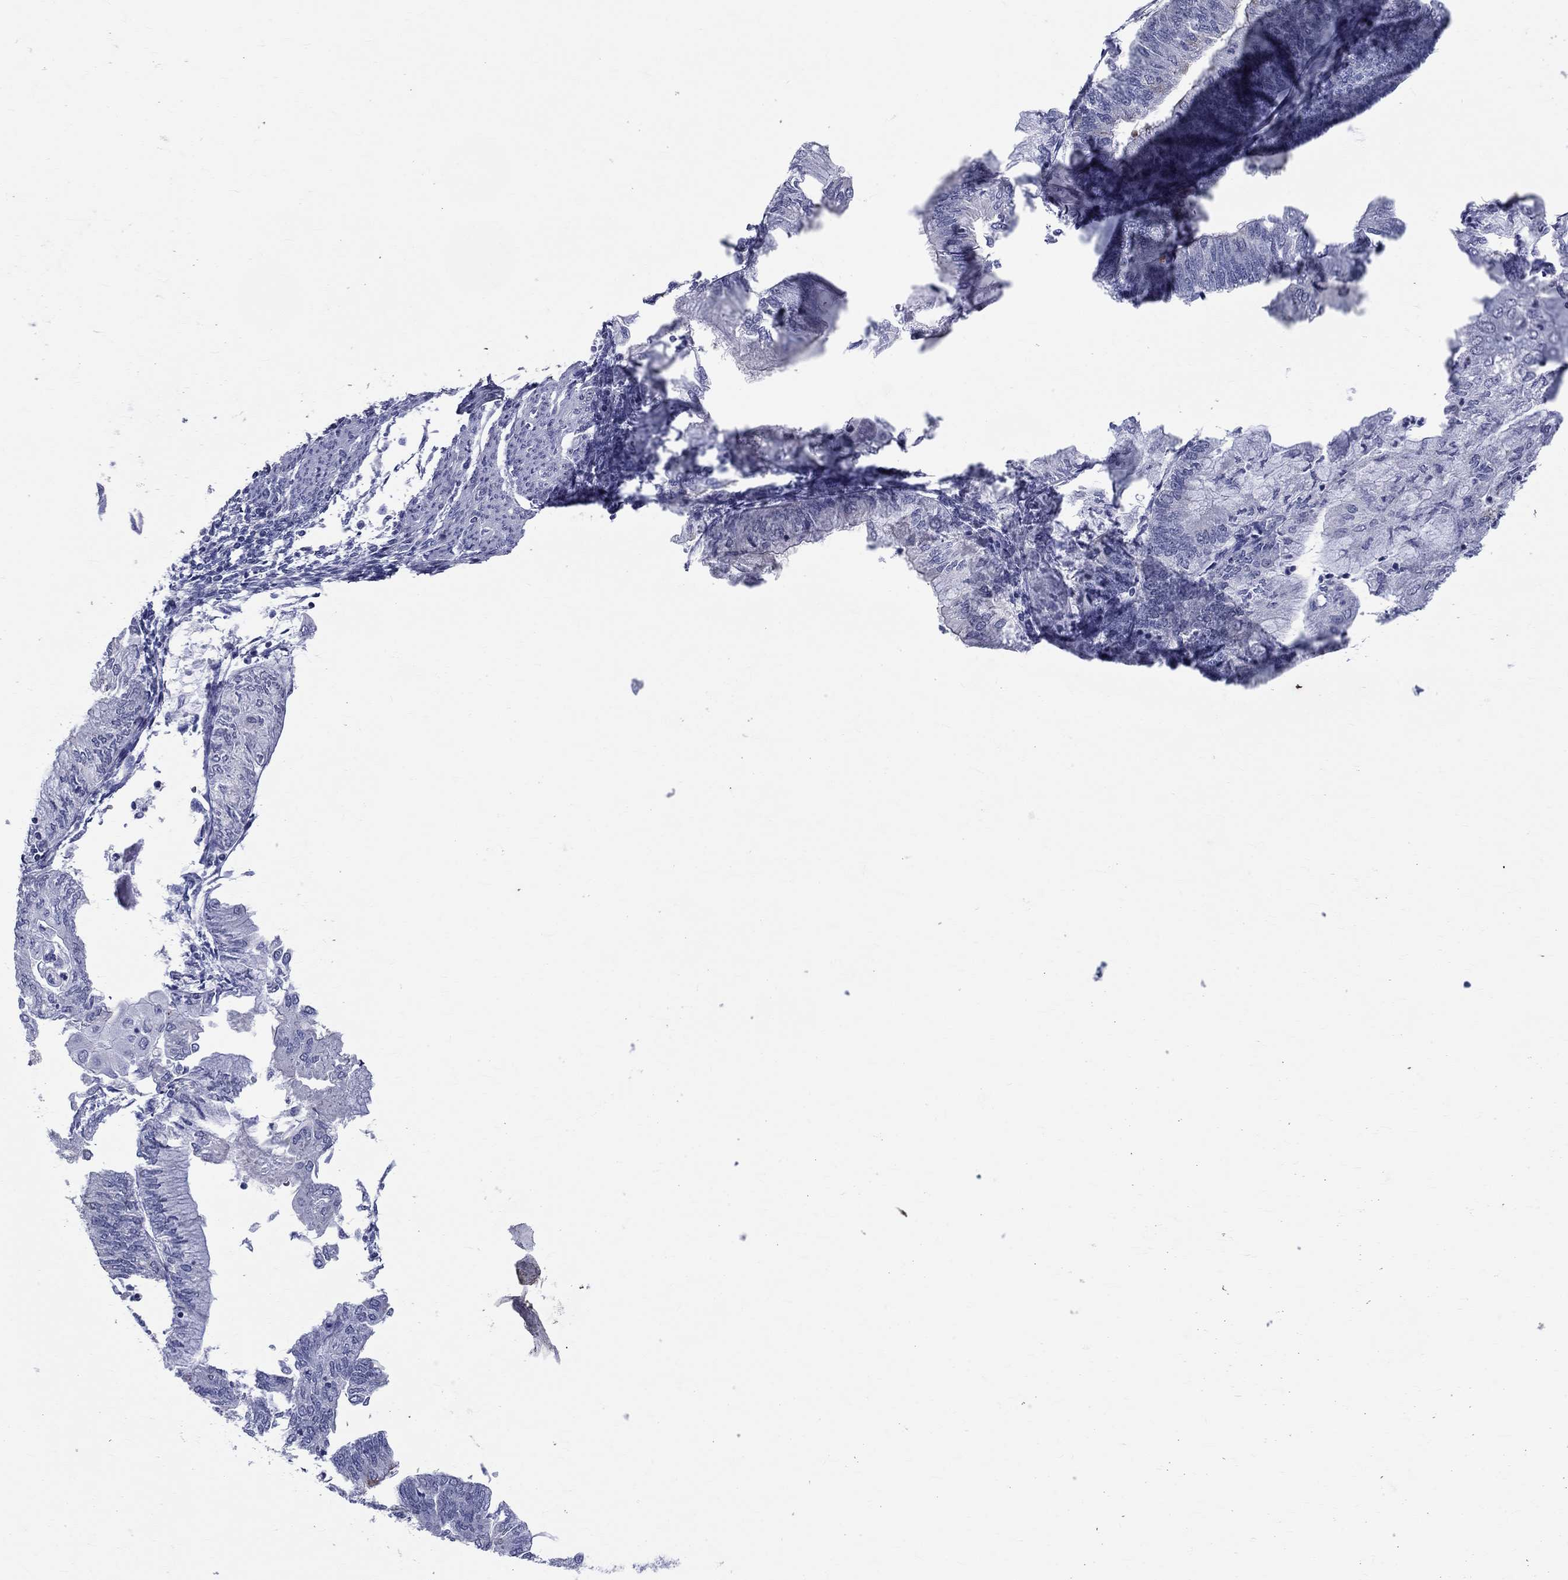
{"staining": {"intensity": "negative", "quantity": "none", "location": "none"}, "tissue": "endometrial cancer", "cell_type": "Tumor cells", "image_type": "cancer", "snomed": [{"axis": "morphology", "description": "Adenocarcinoma, NOS"}, {"axis": "topography", "description": "Endometrium"}], "caption": "The immunohistochemistry (IHC) histopathology image has no significant expression in tumor cells of adenocarcinoma (endometrial) tissue. Nuclei are stained in blue.", "gene": "CEP43", "patient": {"sex": "female", "age": 59}}